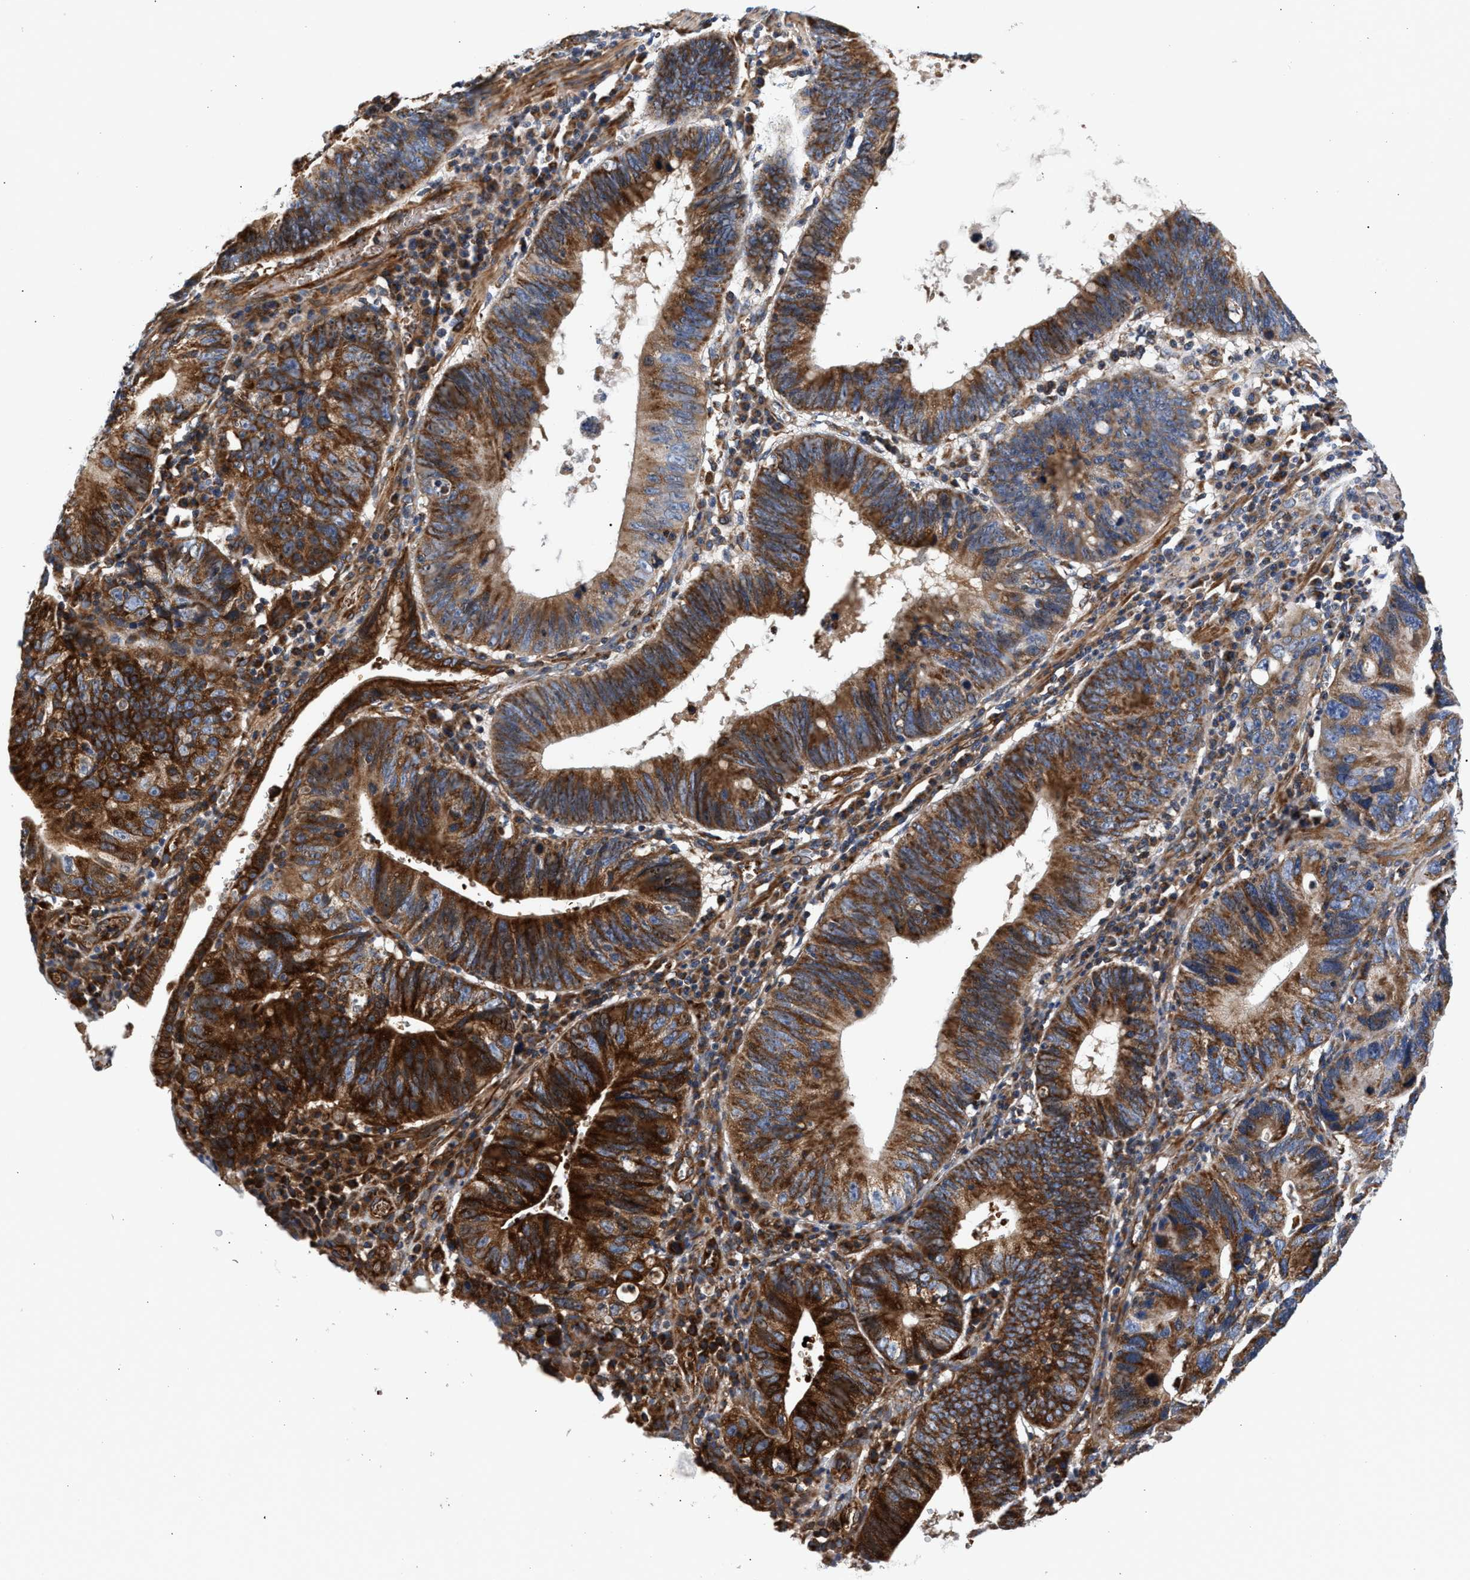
{"staining": {"intensity": "strong", "quantity": ">75%", "location": "cytoplasmic/membranous"}, "tissue": "stomach cancer", "cell_type": "Tumor cells", "image_type": "cancer", "snomed": [{"axis": "morphology", "description": "Adenocarcinoma, NOS"}, {"axis": "topography", "description": "Stomach"}], "caption": "Immunohistochemical staining of stomach cancer displays high levels of strong cytoplasmic/membranous protein expression in about >75% of tumor cells.", "gene": "SGK1", "patient": {"sex": "male", "age": 59}}